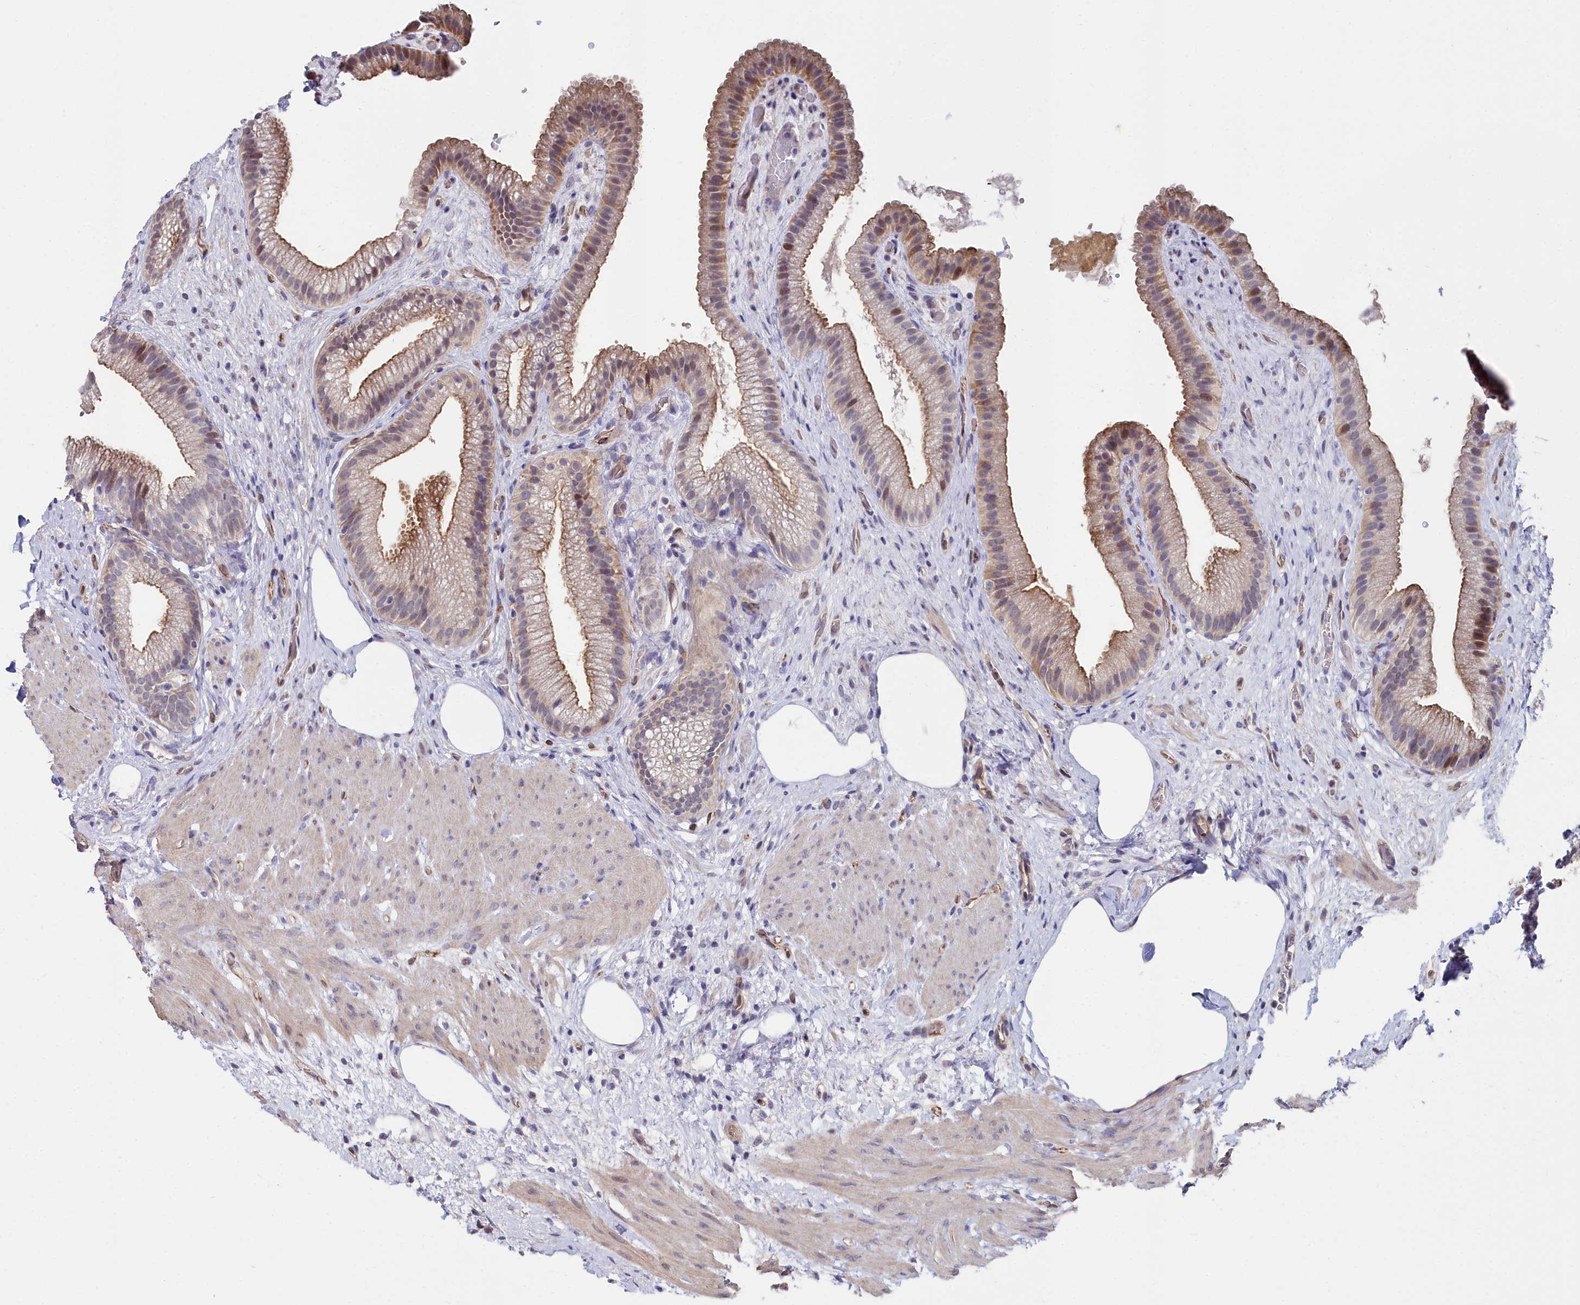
{"staining": {"intensity": "moderate", "quantity": ">75%", "location": "cytoplasmic/membranous,nuclear"}, "tissue": "gallbladder", "cell_type": "Glandular cells", "image_type": "normal", "snomed": [{"axis": "morphology", "description": "Normal tissue, NOS"}, {"axis": "morphology", "description": "Inflammation, NOS"}, {"axis": "topography", "description": "Gallbladder"}], "caption": "Immunohistochemistry (IHC) (DAB (3,3'-diaminobenzidine)) staining of unremarkable gallbladder exhibits moderate cytoplasmic/membranous,nuclear protein positivity in about >75% of glandular cells.", "gene": "C4orf19", "patient": {"sex": "male", "age": 51}}